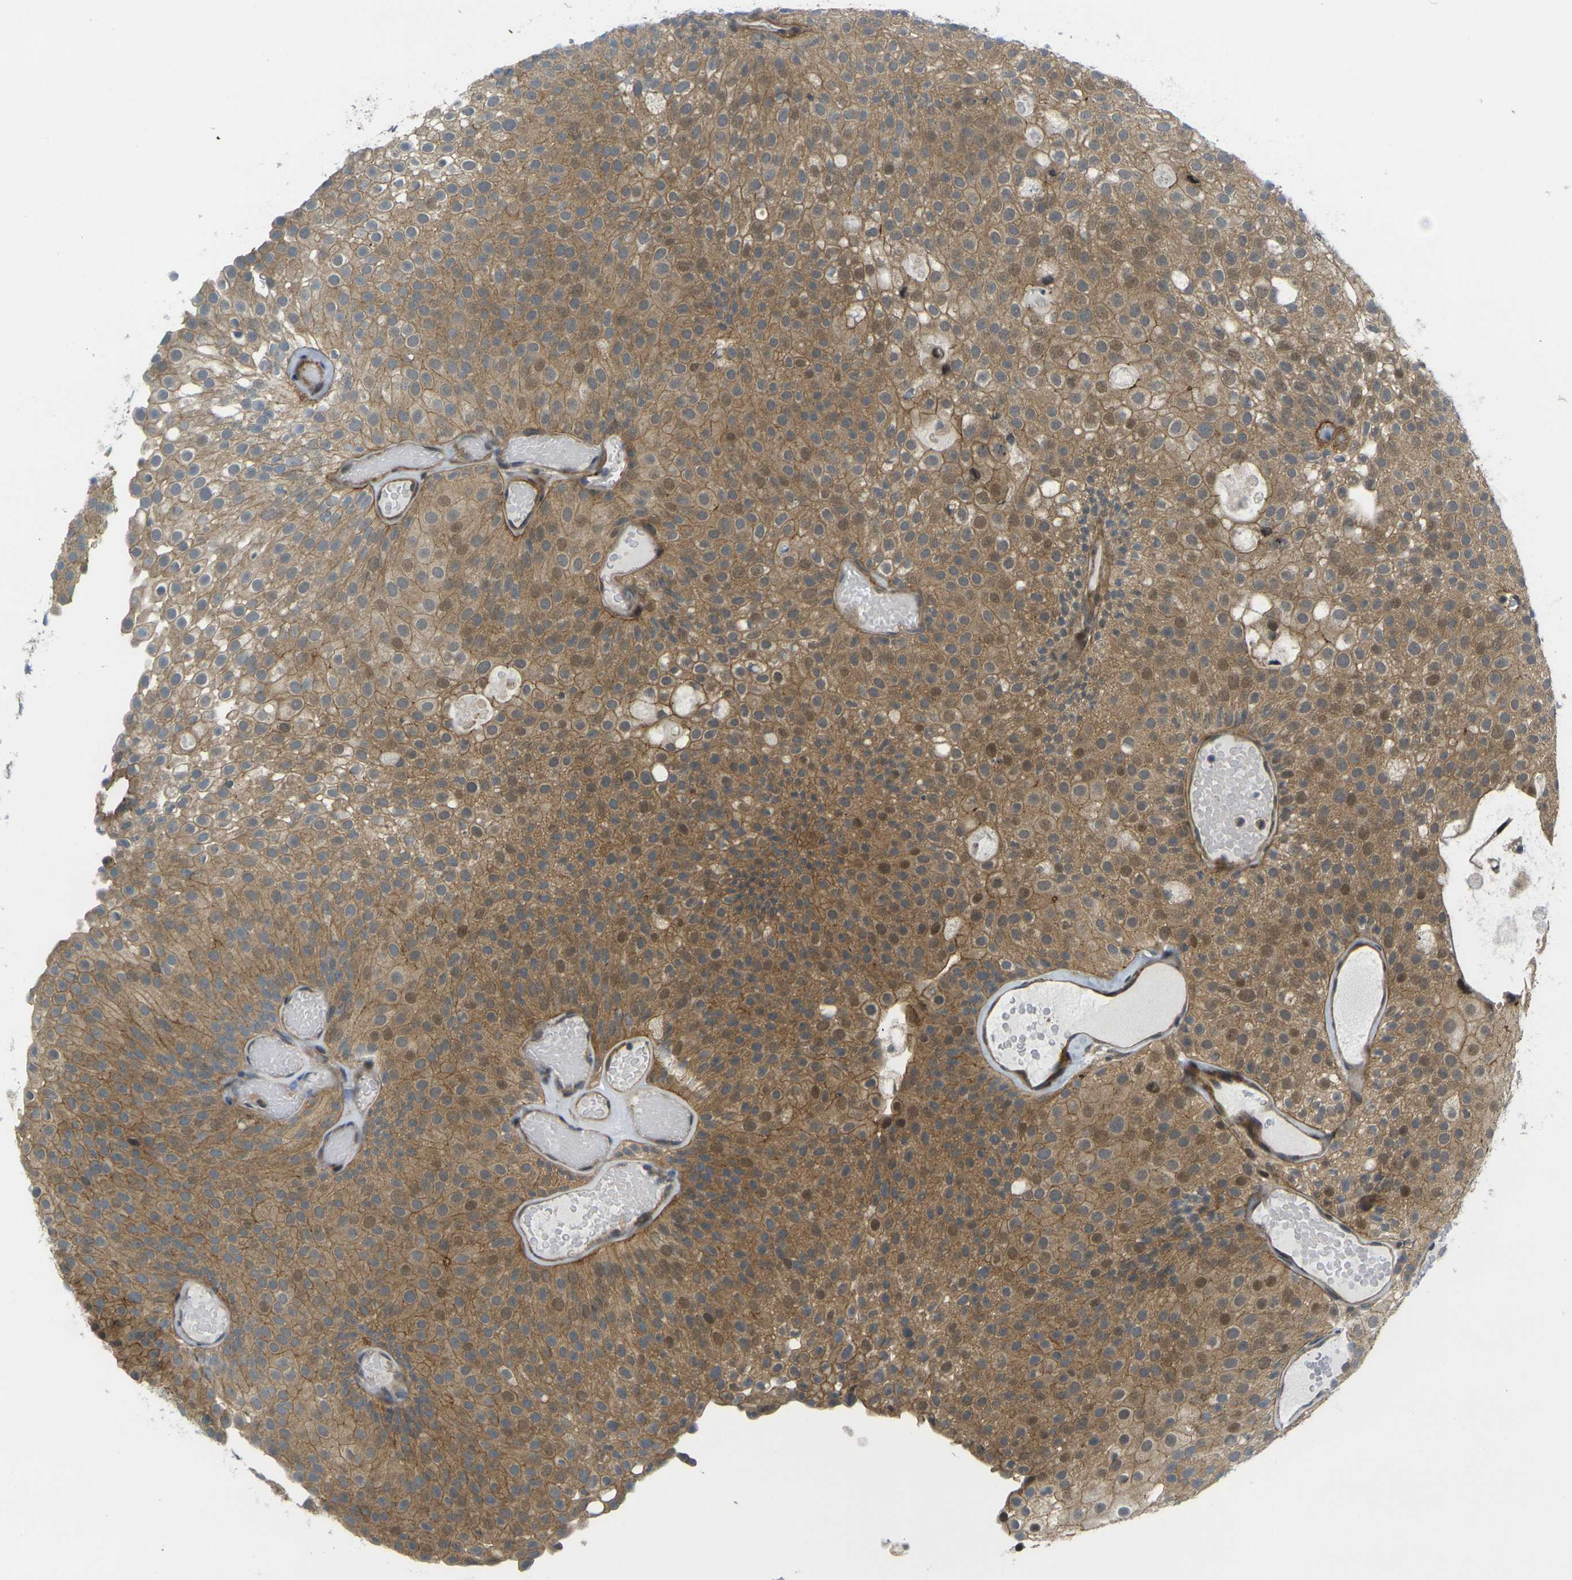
{"staining": {"intensity": "moderate", "quantity": ">75%", "location": "cytoplasmic/membranous"}, "tissue": "urothelial cancer", "cell_type": "Tumor cells", "image_type": "cancer", "snomed": [{"axis": "morphology", "description": "Urothelial carcinoma, Low grade"}, {"axis": "topography", "description": "Urinary bladder"}], "caption": "A micrograph of urothelial carcinoma (low-grade) stained for a protein displays moderate cytoplasmic/membranous brown staining in tumor cells. (DAB (3,3'-diaminobenzidine) IHC, brown staining for protein, blue staining for nuclei).", "gene": "KCTD10", "patient": {"sex": "male", "age": 78}}